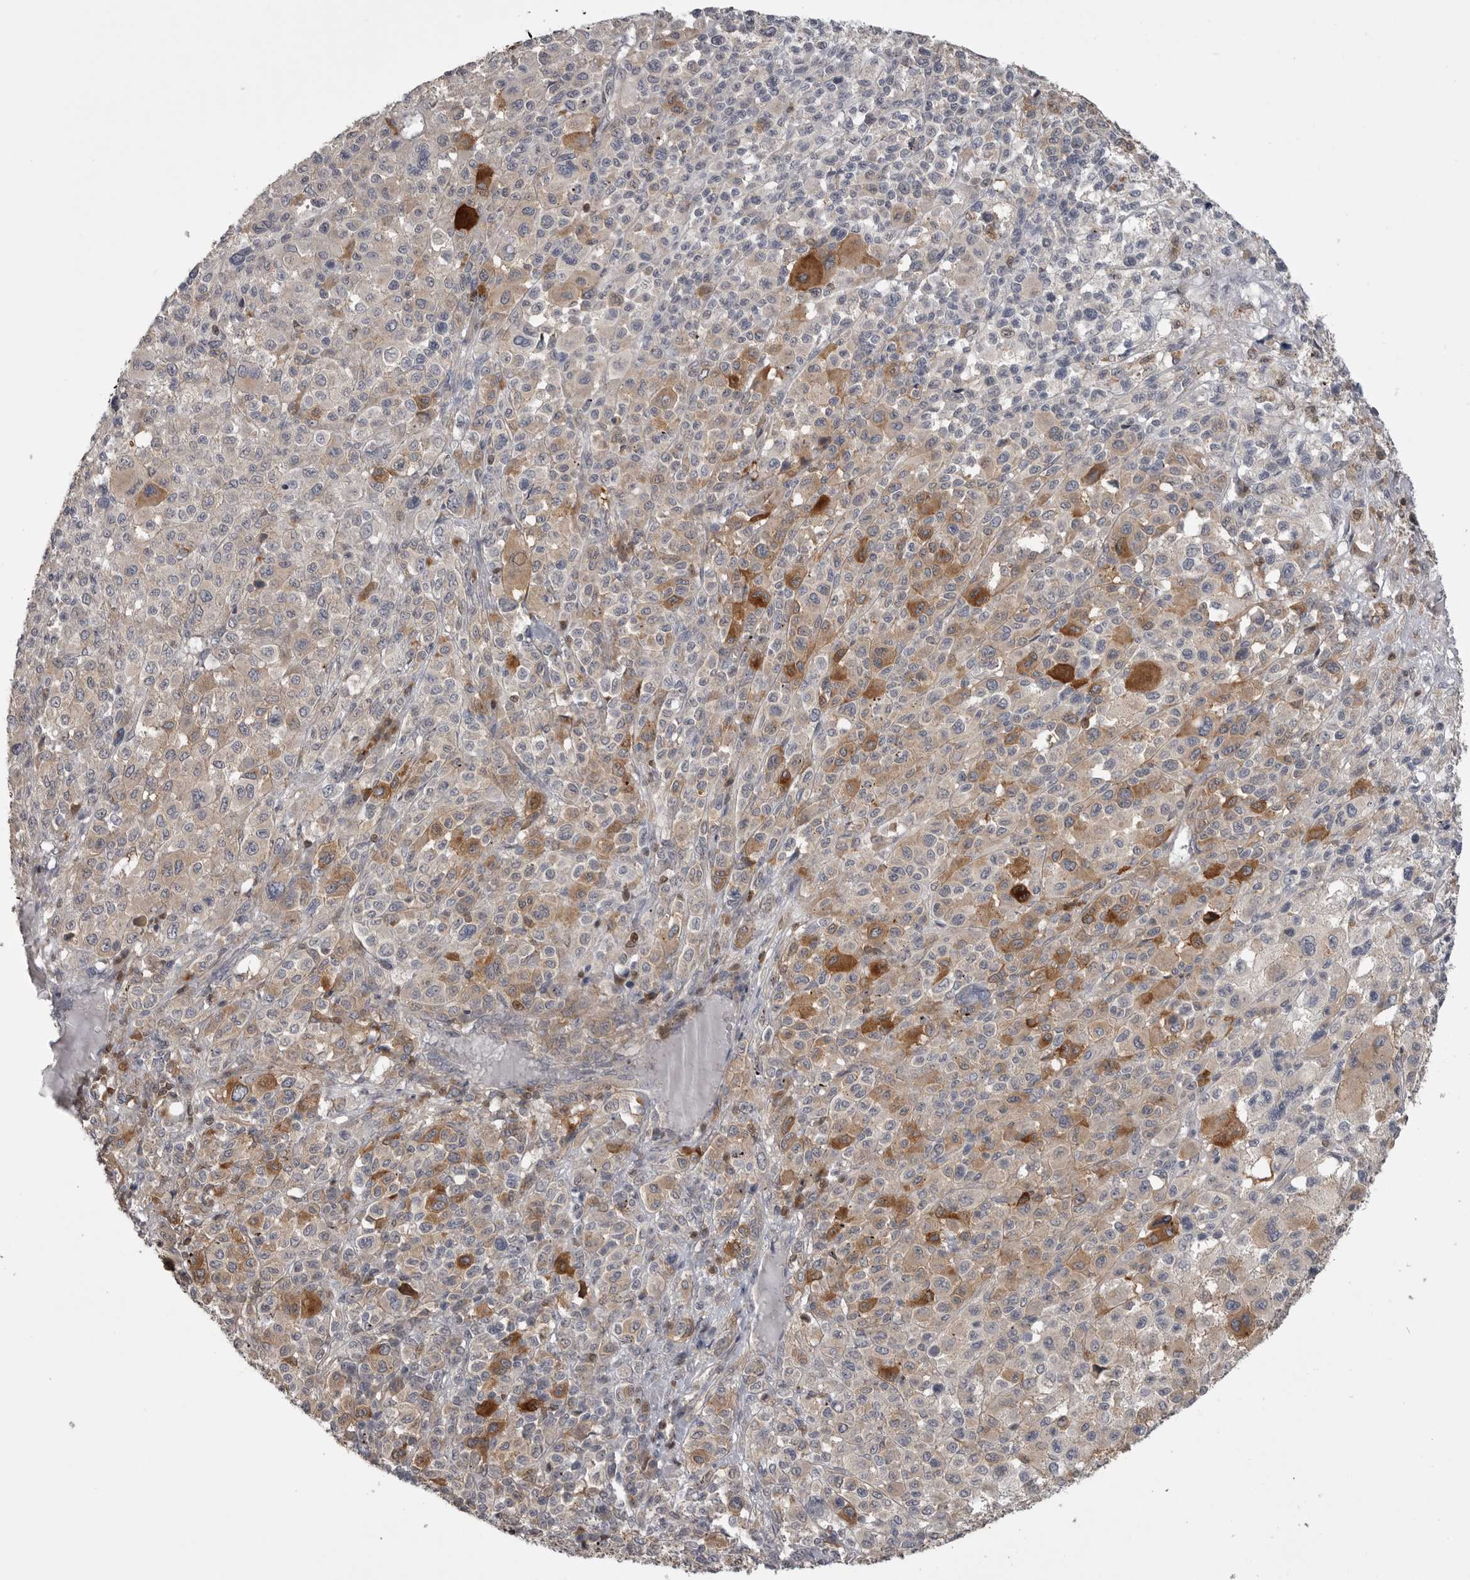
{"staining": {"intensity": "negative", "quantity": "none", "location": "none"}, "tissue": "melanoma", "cell_type": "Tumor cells", "image_type": "cancer", "snomed": [{"axis": "morphology", "description": "Malignant melanoma, Metastatic site"}, {"axis": "topography", "description": "Skin"}], "caption": "This is an IHC histopathology image of melanoma. There is no staining in tumor cells.", "gene": "MAPK13", "patient": {"sex": "female", "age": 74}}